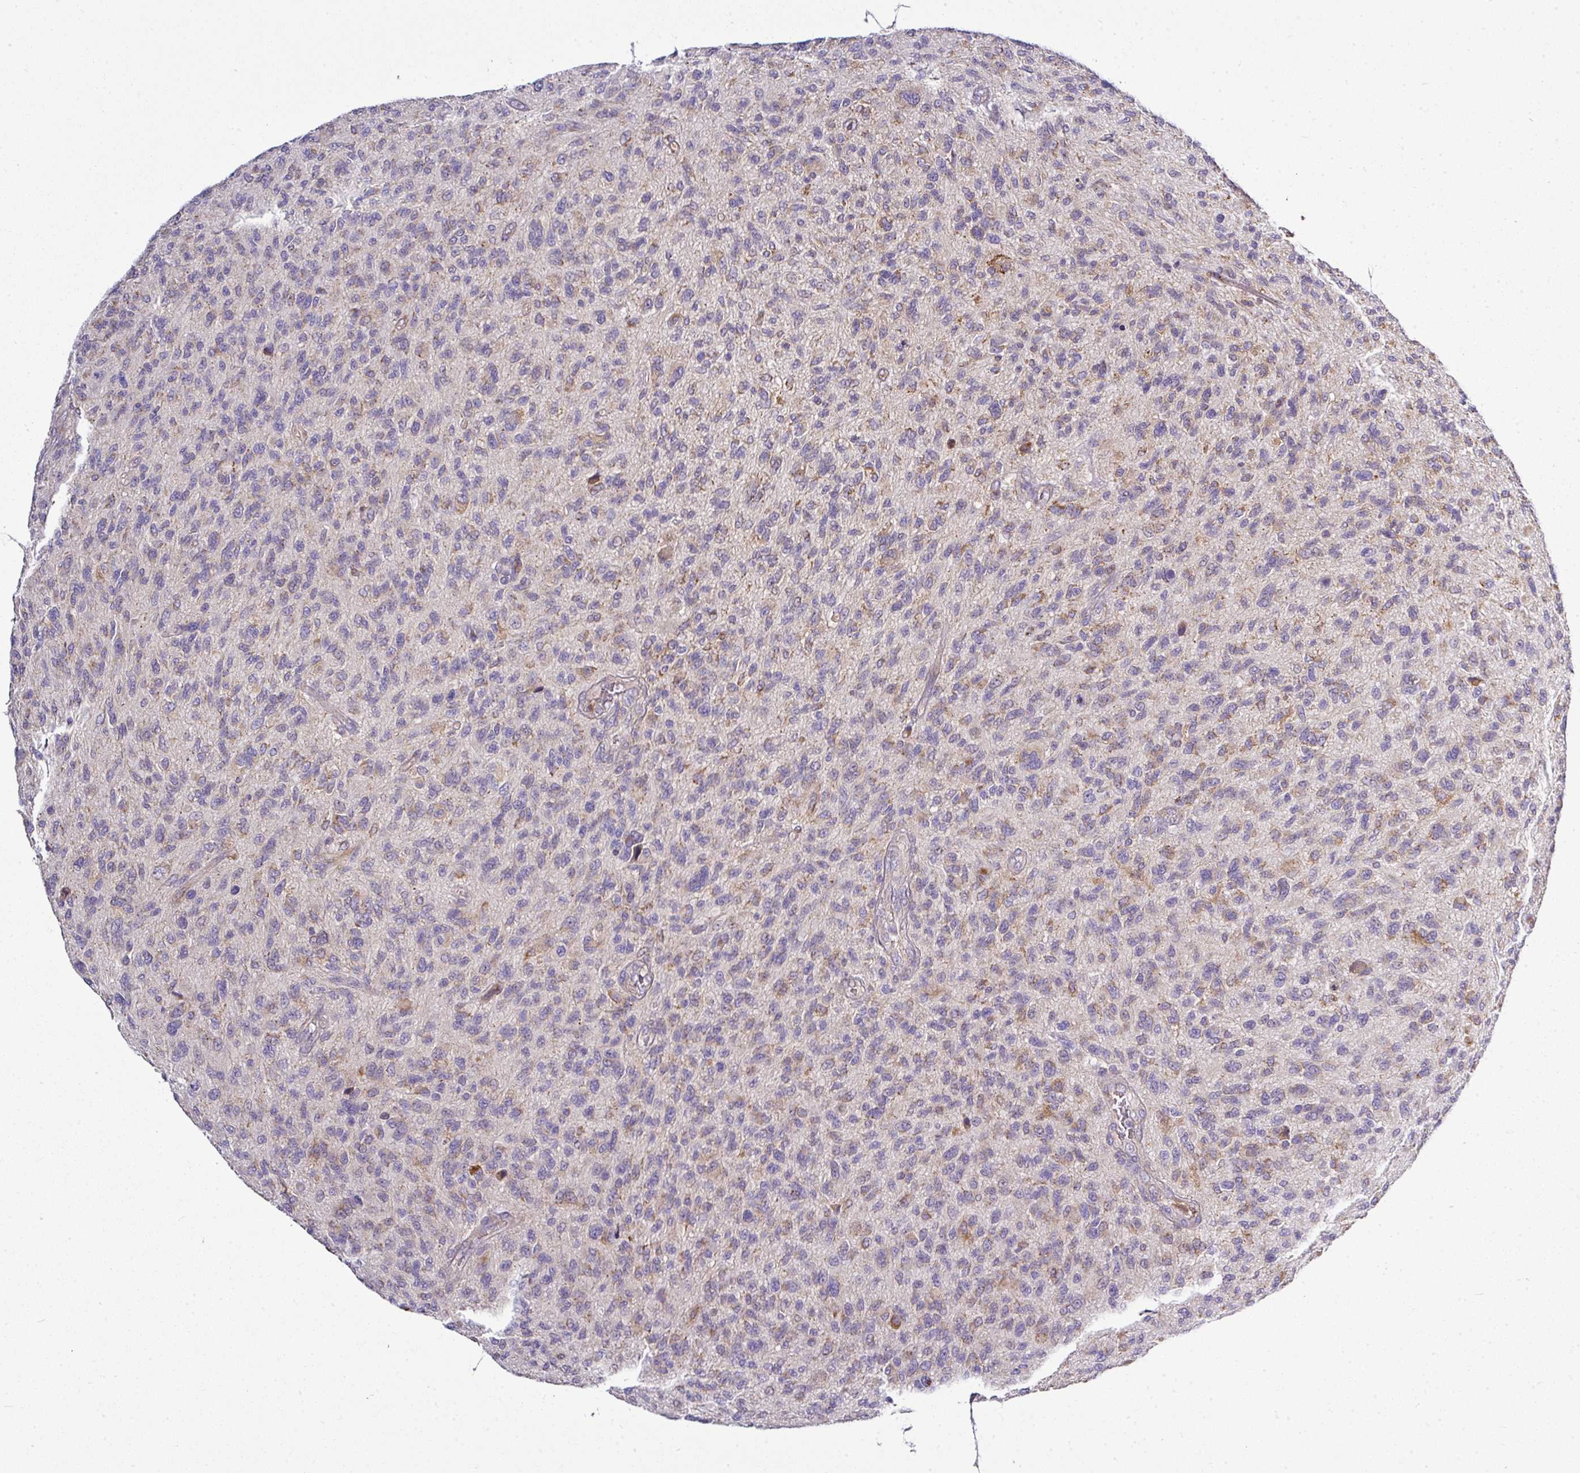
{"staining": {"intensity": "weak", "quantity": "25%-75%", "location": "cytoplasmic/membranous"}, "tissue": "glioma", "cell_type": "Tumor cells", "image_type": "cancer", "snomed": [{"axis": "morphology", "description": "Glioma, malignant, High grade"}, {"axis": "topography", "description": "Brain"}], "caption": "Immunohistochemistry (IHC) micrograph of human high-grade glioma (malignant) stained for a protein (brown), which exhibits low levels of weak cytoplasmic/membranous positivity in approximately 25%-75% of tumor cells.", "gene": "GAN", "patient": {"sex": "male", "age": 47}}